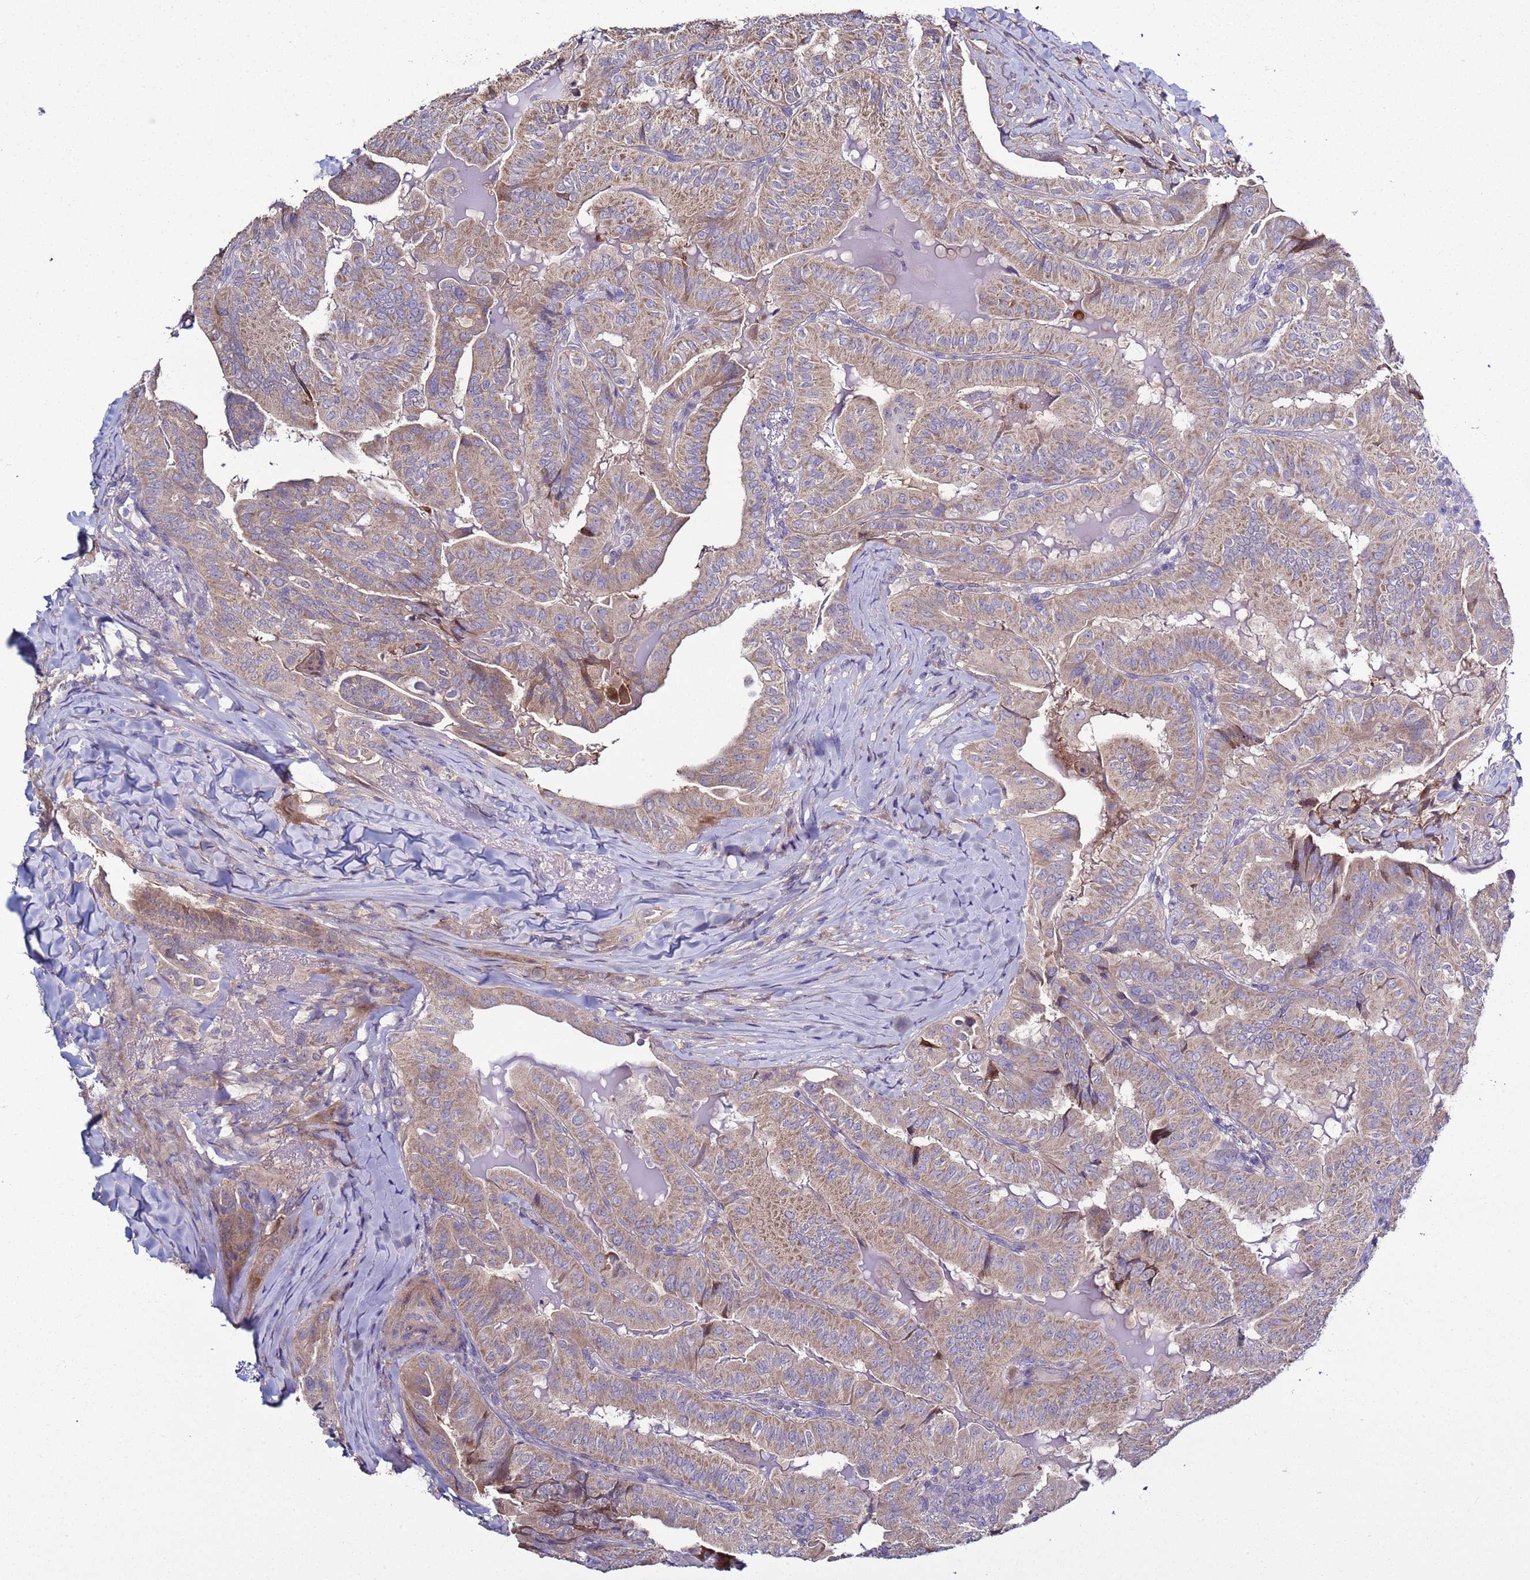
{"staining": {"intensity": "weak", "quantity": ">75%", "location": "cytoplasmic/membranous"}, "tissue": "thyroid cancer", "cell_type": "Tumor cells", "image_type": "cancer", "snomed": [{"axis": "morphology", "description": "Papillary adenocarcinoma, NOS"}, {"axis": "topography", "description": "Thyroid gland"}], "caption": "This is a histology image of immunohistochemistry (IHC) staining of thyroid cancer, which shows weak positivity in the cytoplasmic/membranous of tumor cells.", "gene": "RABL2B", "patient": {"sex": "female", "age": 68}}